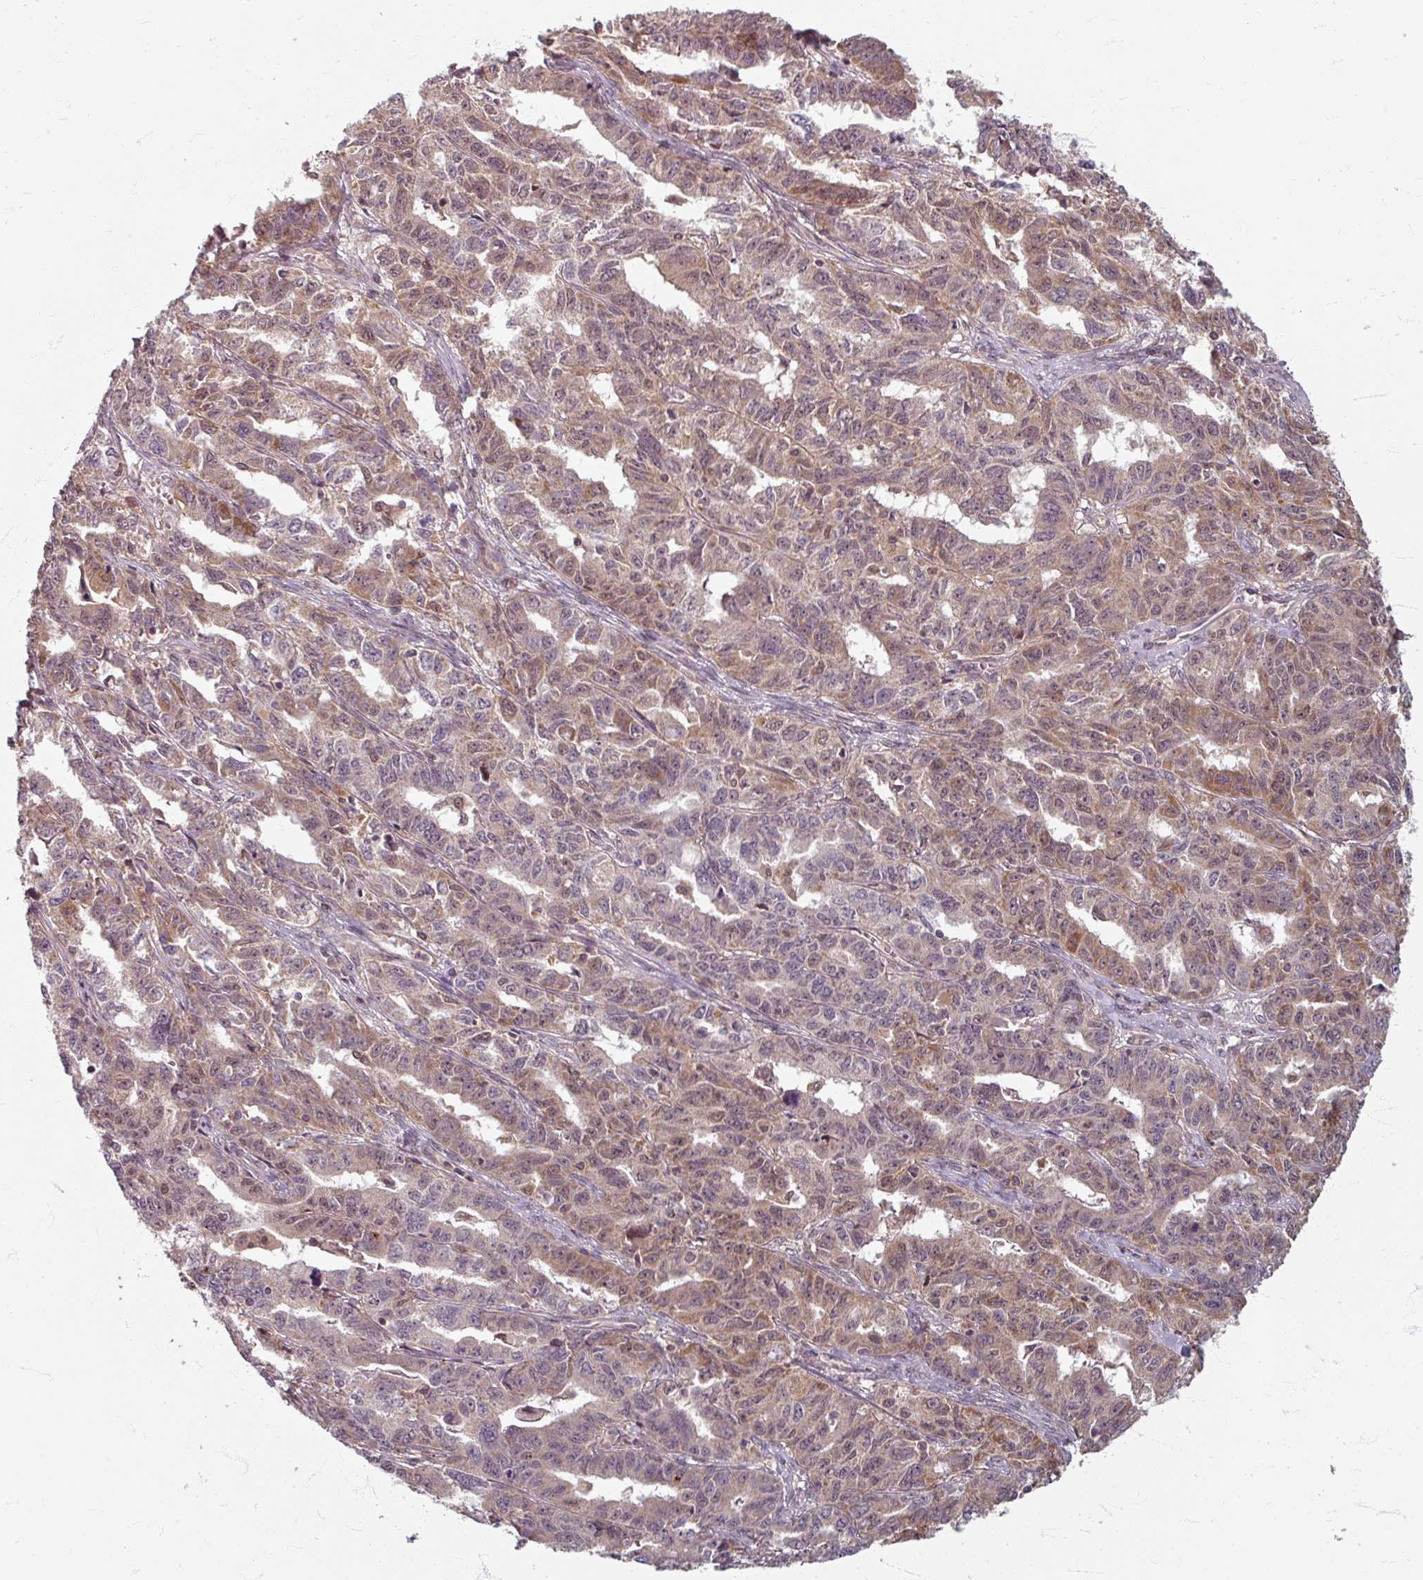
{"staining": {"intensity": "weak", "quantity": "25%-75%", "location": "cytoplasmic/membranous"}, "tissue": "ovarian cancer", "cell_type": "Tumor cells", "image_type": "cancer", "snomed": [{"axis": "morphology", "description": "Adenocarcinoma, NOS"}, {"axis": "morphology", "description": "Carcinoma, endometroid"}, {"axis": "topography", "description": "Ovary"}], "caption": "Human ovarian cancer stained with a brown dye shows weak cytoplasmic/membranous positive expression in about 25%-75% of tumor cells.", "gene": "STAM", "patient": {"sex": "female", "age": 72}}